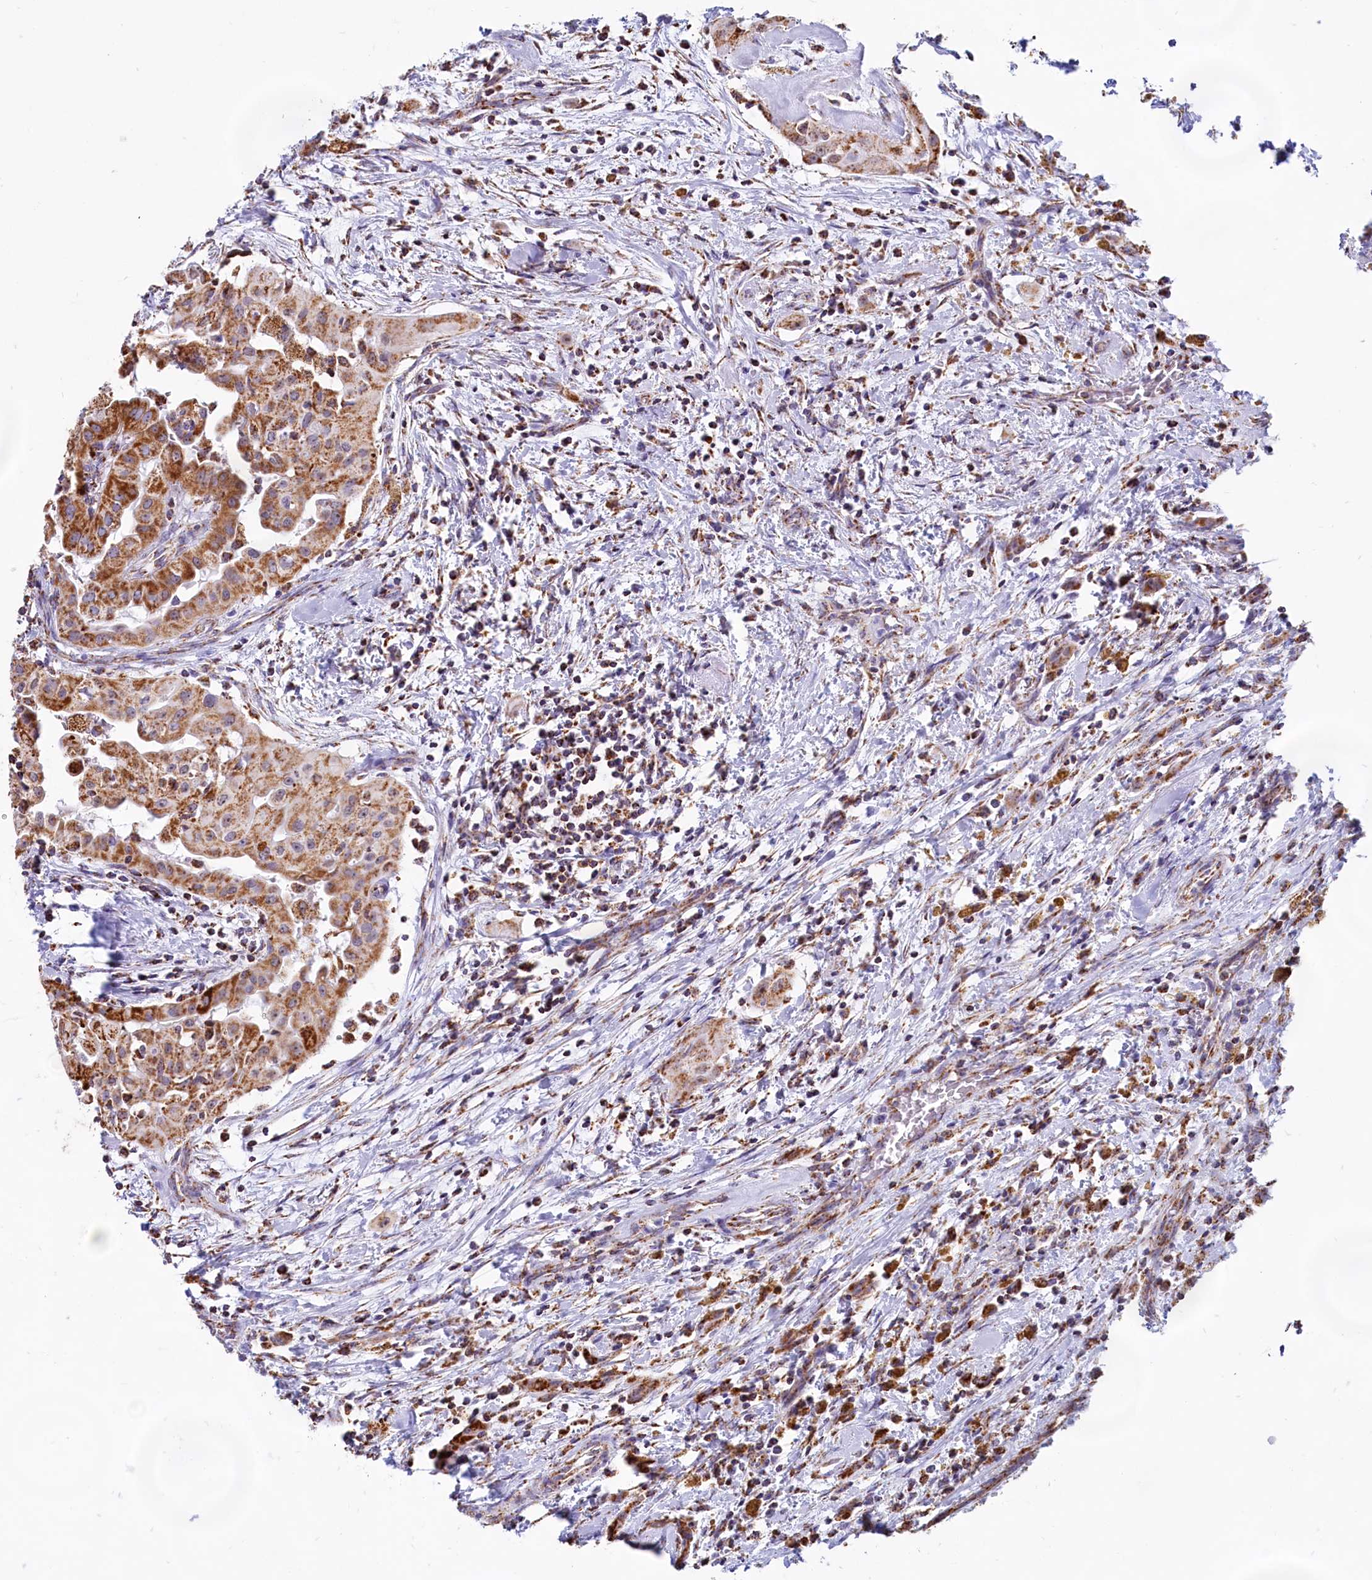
{"staining": {"intensity": "moderate", "quantity": ">75%", "location": "cytoplasmic/membranous"}, "tissue": "thyroid cancer", "cell_type": "Tumor cells", "image_type": "cancer", "snomed": [{"axis": "morphology", "description": "Papillary adenocarcinoma, NOS"}, {"axis": "topography", "description": "Thyroid gland"}], "caption": "The immunohistochemical stain labels moderate cytoplasmic/membranous positivity in tumor cells of thyroid cancer (papillary adenocarcinoma) tissue.", "gene": "C1D", "patient": {"sex": "female", "age": 59}}